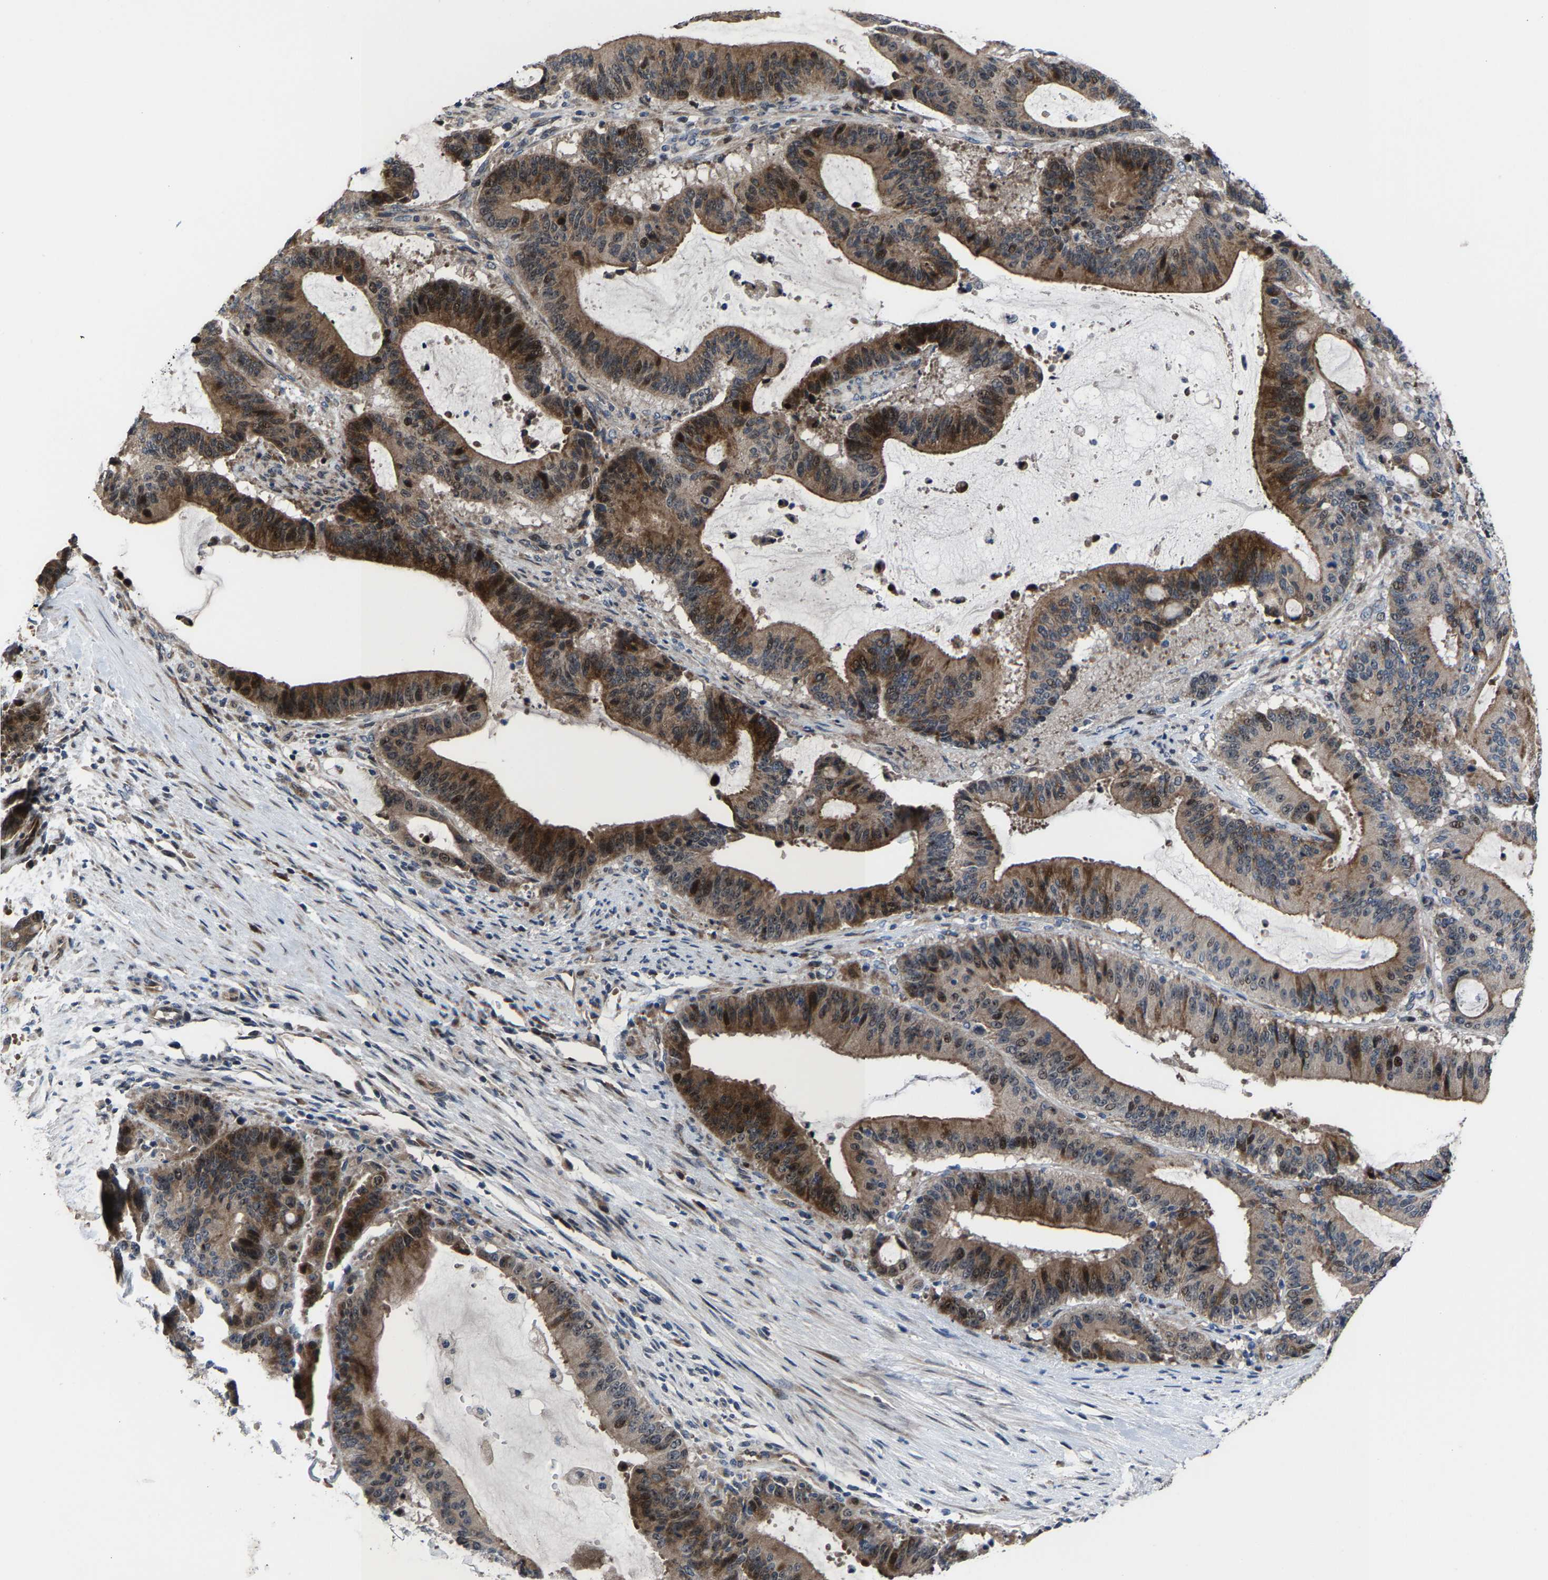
{"staining": {"intensity": "strong", "quantity": "25%-75%", "location": "cytoplasmic/membranous,nuclear"}, "tissue": "liver cancer", "cell_type": "Tumor cells", "image_type": "cancer", "snomed": [{"axis": "morphology", "description": "Normal tissue, NOS"}, {"axis": "morphology", "description": "Cholangiocarcinoma"}, {"axis": "topography", "description": "Liver"}, {"axis": "topography", "description": "Peripheral nerve tissue"}], "caption": "Human liver cancer (cholangiocarcinoma) stained for a protein (brown) exhibits strong cytoplasmic/membranous and nuclear positive staining in about 25%-75% of tumor cells.", "gene": "HAUS6", "patient": {"sex": "female", "age": 73}}